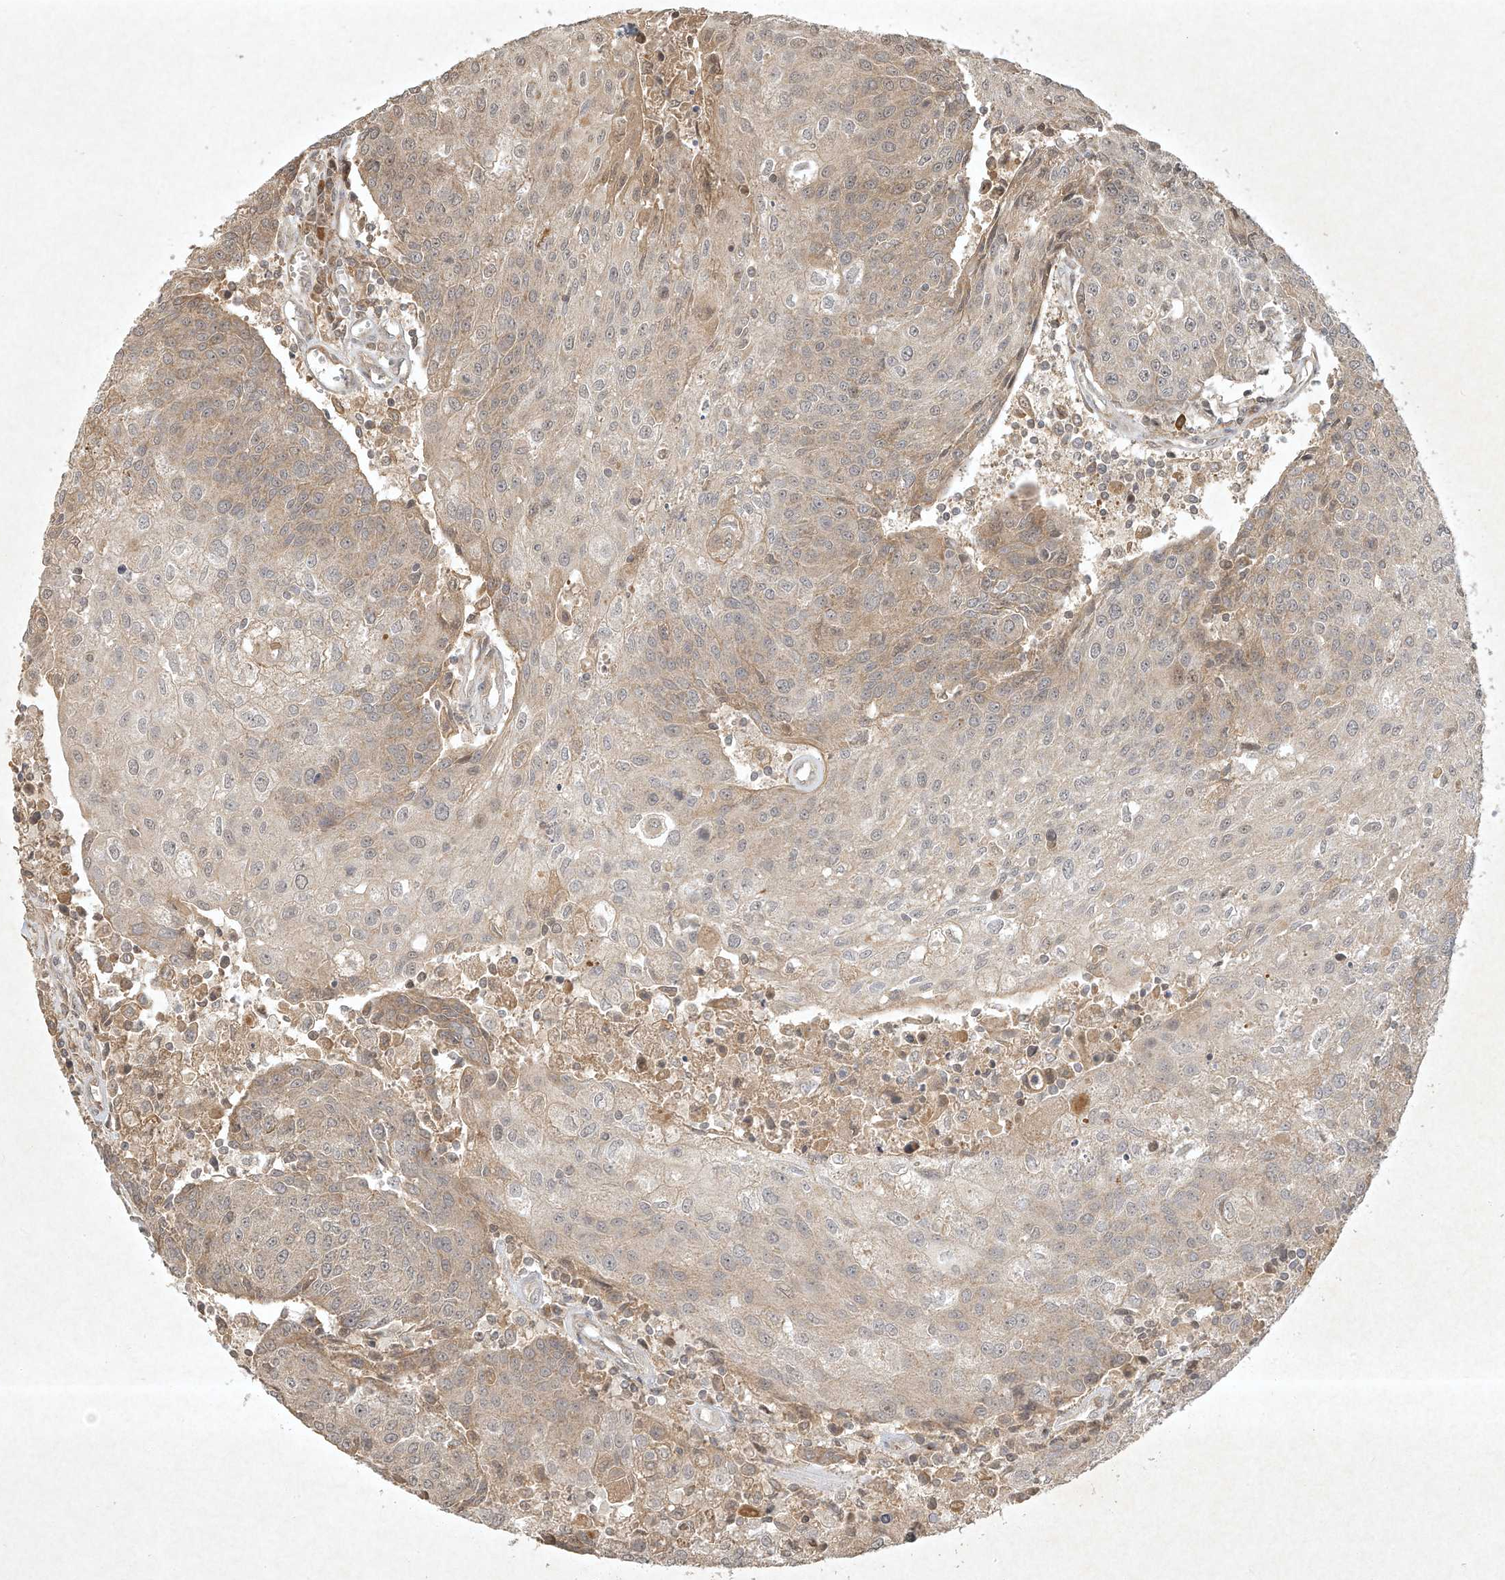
{"staining": {"intensity": "weak", "quantity": "25%-75%", "location": "cytoplasmic/membranous"}, "tissue": "urothelial cancer", "cell_type": "Tumor cells", "image_type": "cancer", "snomed": [{"axis": "morphology", "description": "Urothelial carcinoma, High grade"}, {"axis": "topography", "description": "Urinary bladder"}], "caption": "Urothelial cancer stained with a protein marker demonstrates weak staining in tumor cells.", "gene": "BTRC", "patient": {"sex": "female", "age": 85}}